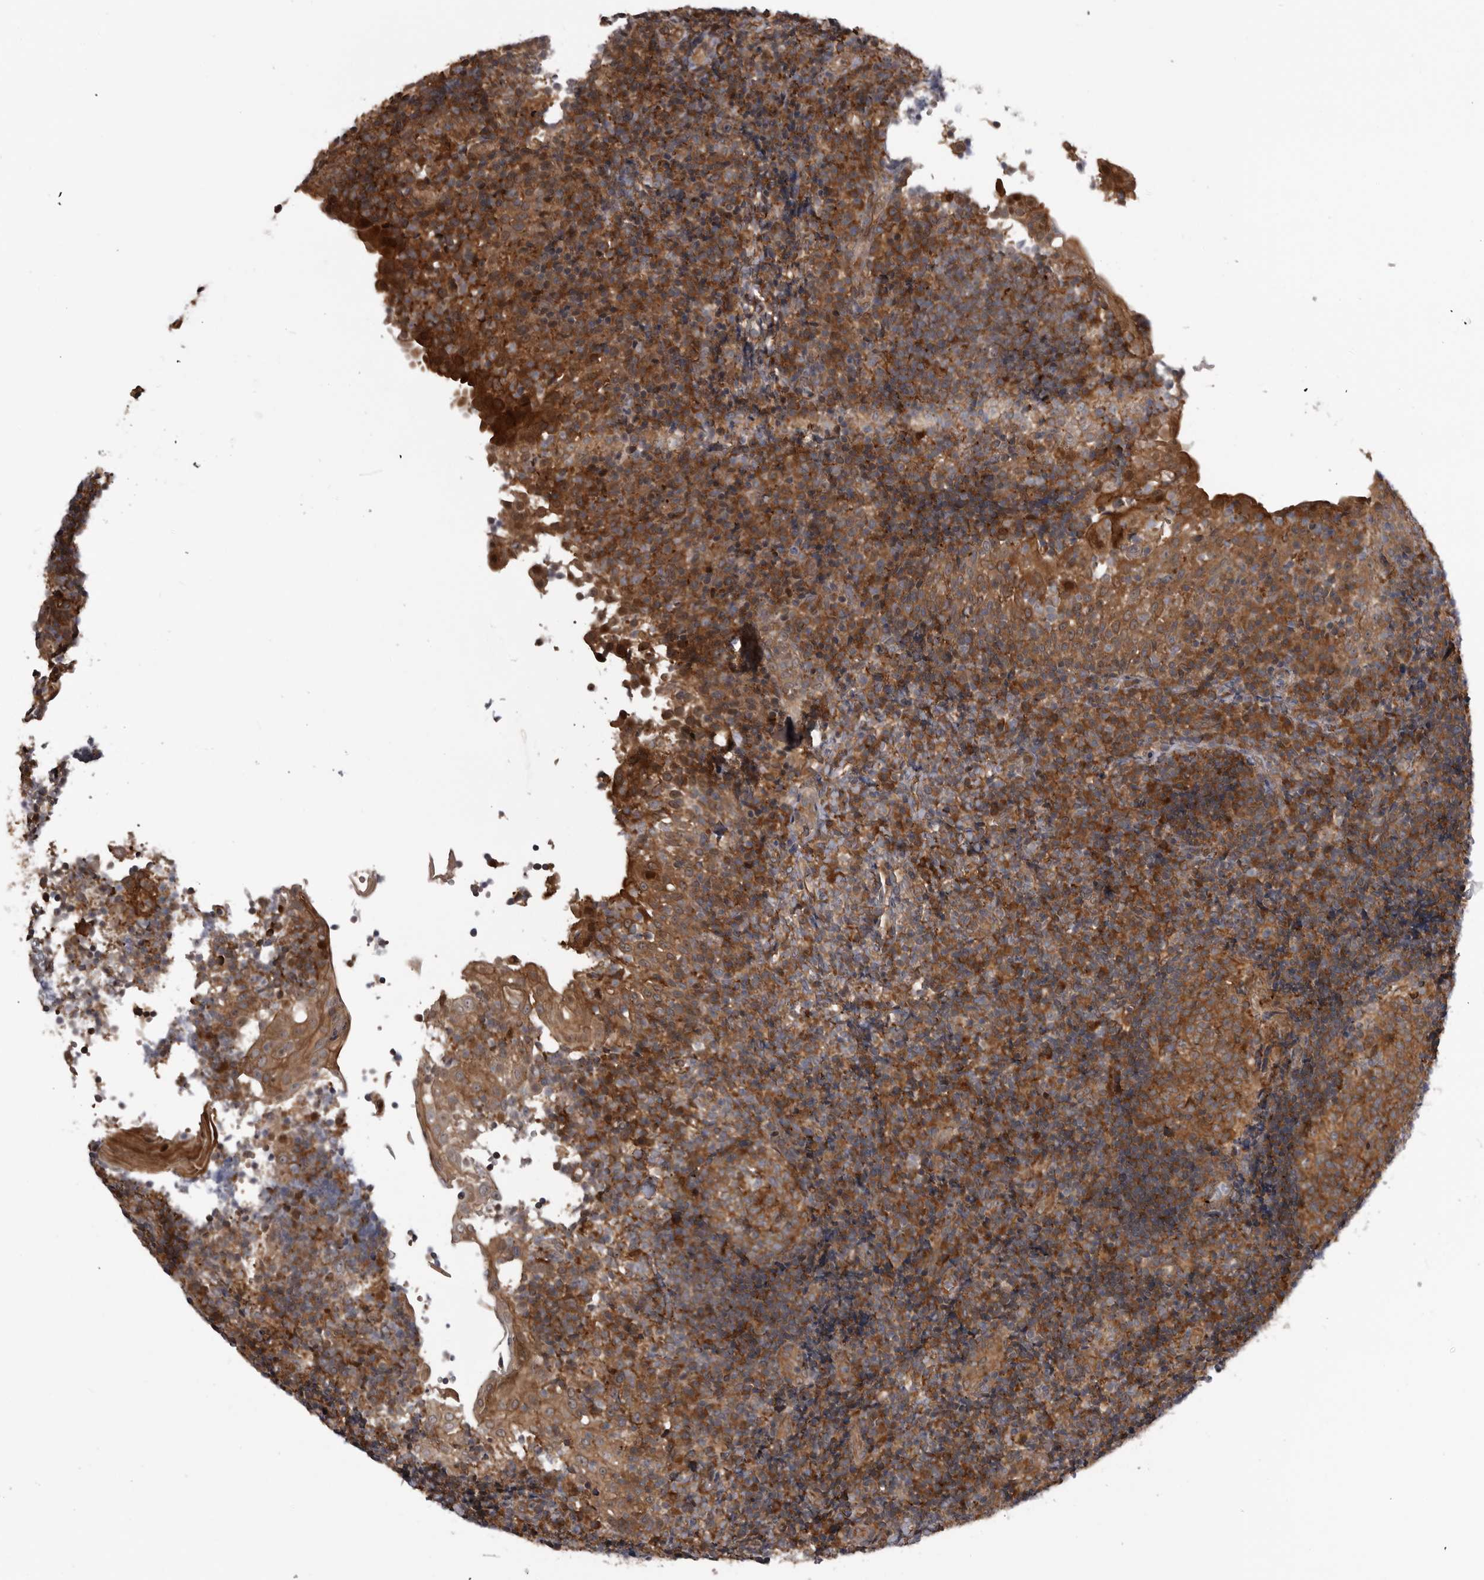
{"staining": {"intensity": "moderate", "quantity": ">75%", "location": "cytoplasmic/membranous"}, "tissue": "tonsil", "cell_type": "Germinal center cells", "image_type": "normal", "snomed": [{"axis": "morphology", "description": "Normal tissue, NOS"}, {"axis": "topography", "description": "Tonsil"}], "caption": "Germinal center cells demonstrate medium levels of moderate cytoplasmic/membranous positivity in about >75% of cells in benign human tonsil. The staining was performed using DAB (3,3'-diaminobenzidine) to visualize the protein expression in brown, while the nuclei were stained in blue with hematoxylin (Magnification: 20x).", "gene": "RAB3GAP2", "patient": {"sex": "female", "age": 40}}